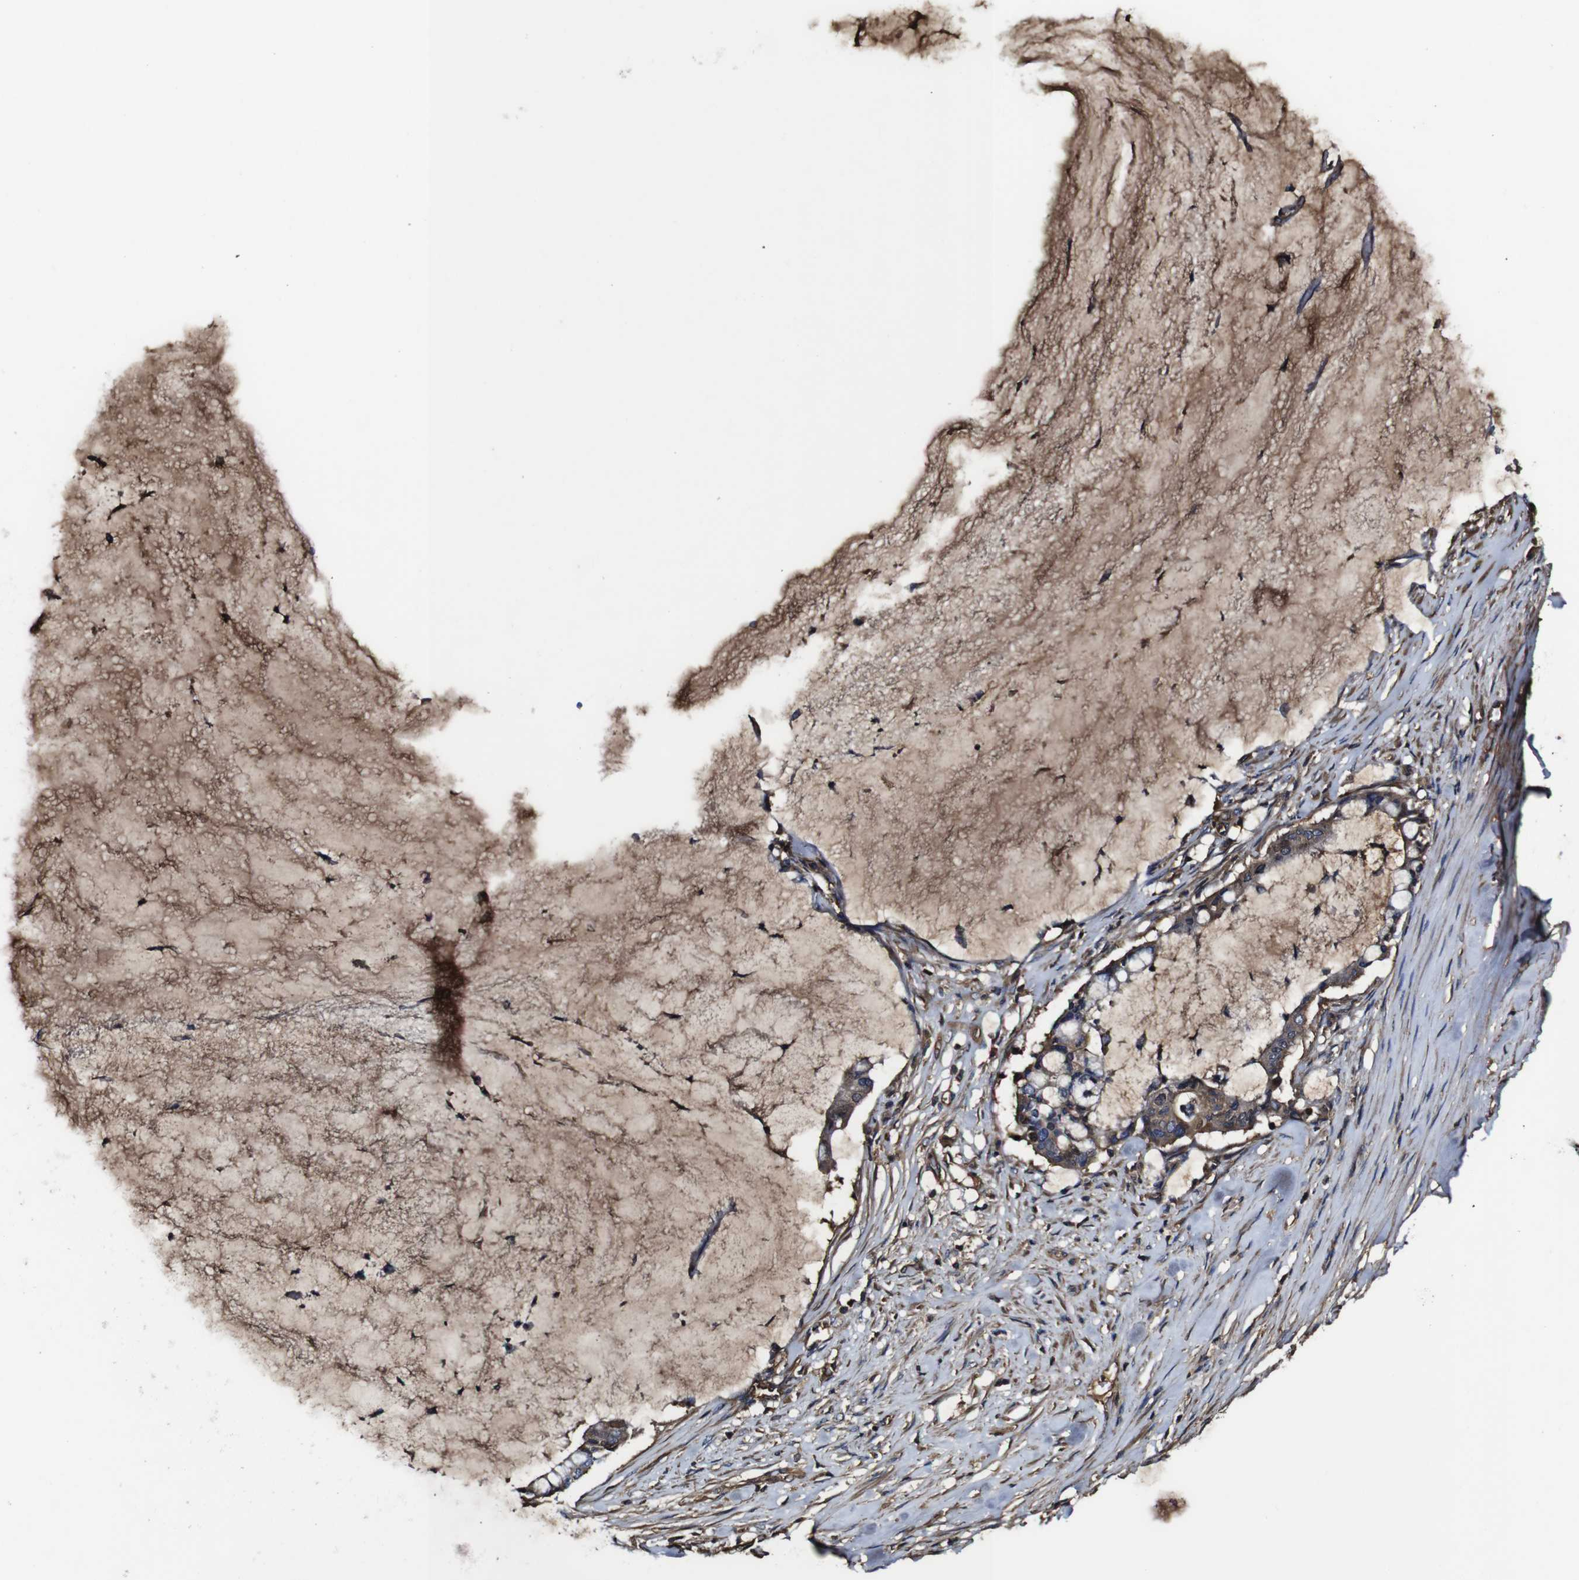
{"staining": {"intensity": "moderate", "quantity": ">75%", "location": "cytoplasmic/membranous"}, "tissue": "pancreatic cancer", "cell_type": "Tumor cells", "image_type": "cancer", "snomed": [{"axis": "morphology", "description": "Adenocarcinoma, NOS"}, {"axis": "topography", "description": "Pancreas"}], "caption": "Immunohistochemical staining of human pancreatic adenocarcinoma demonstrates medium levels of moderate cytoplasmic/membranous protein expression in about >75% of tumor cells. The staining was performed using DAB to visualize the protein expression in brown, while the nuclei were stained in blue with hematoxylin (Magnification: 20x).", "gene": "MSN", "patient": {"sex": "male", "age": 41}}